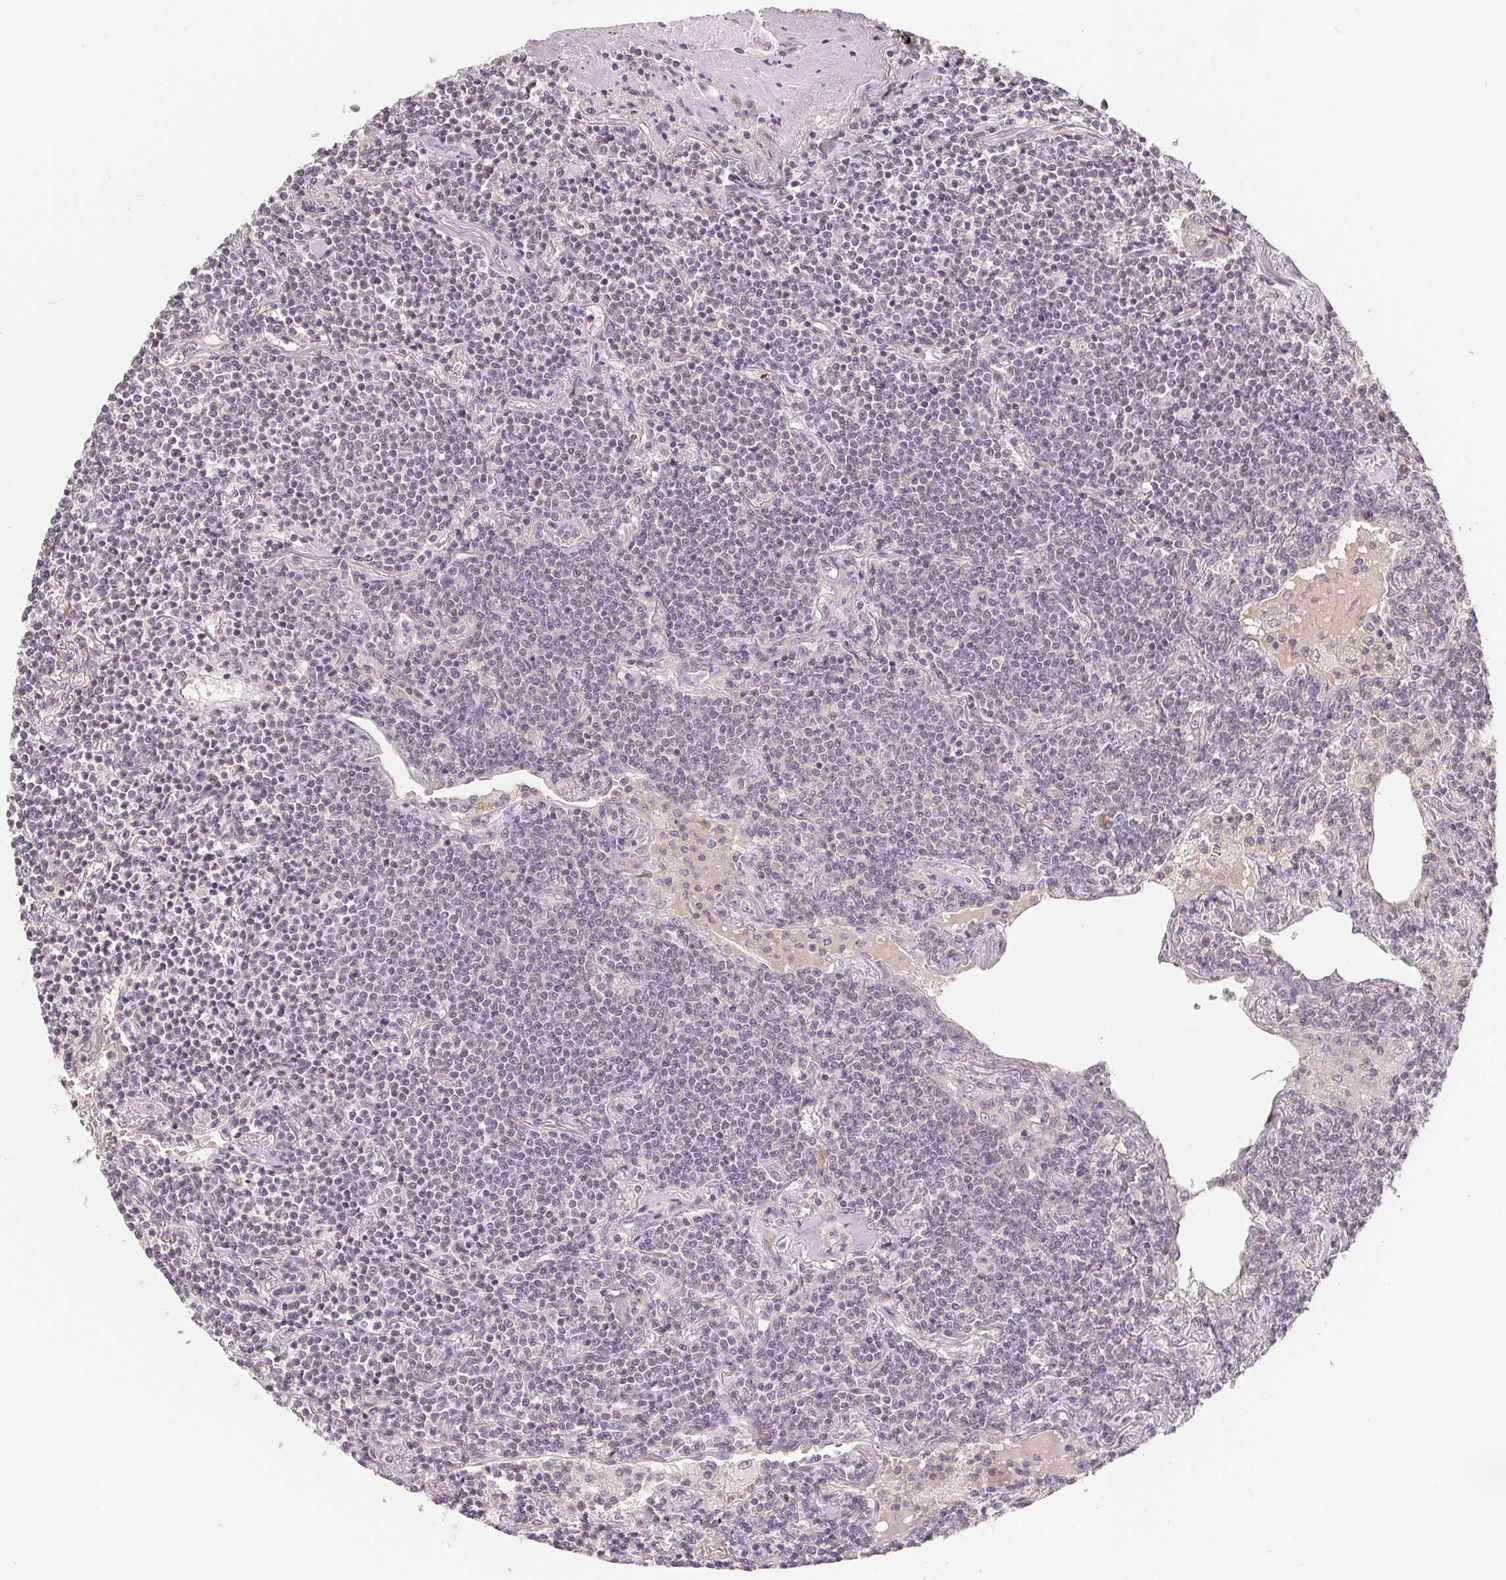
{"staining": {"intensity": "negative", "quantity": "none", "location": "none"}, "tissue": "lymphoma", "cell_type": "Tumor cells", "image_type": "cancer", "snomed": [{"axis": "morphology", "description": "Malignant lymphoma, non-Hodgkin's type, Low grade"}, {"axis": "topography", "description": "Lung"}], "caption": "IHC image of human lymphoma stained for a protein (brown), which displays no expression in tumor cells.", "gene": "AQP8", "patient": {"sex": "female", "age": 71}}